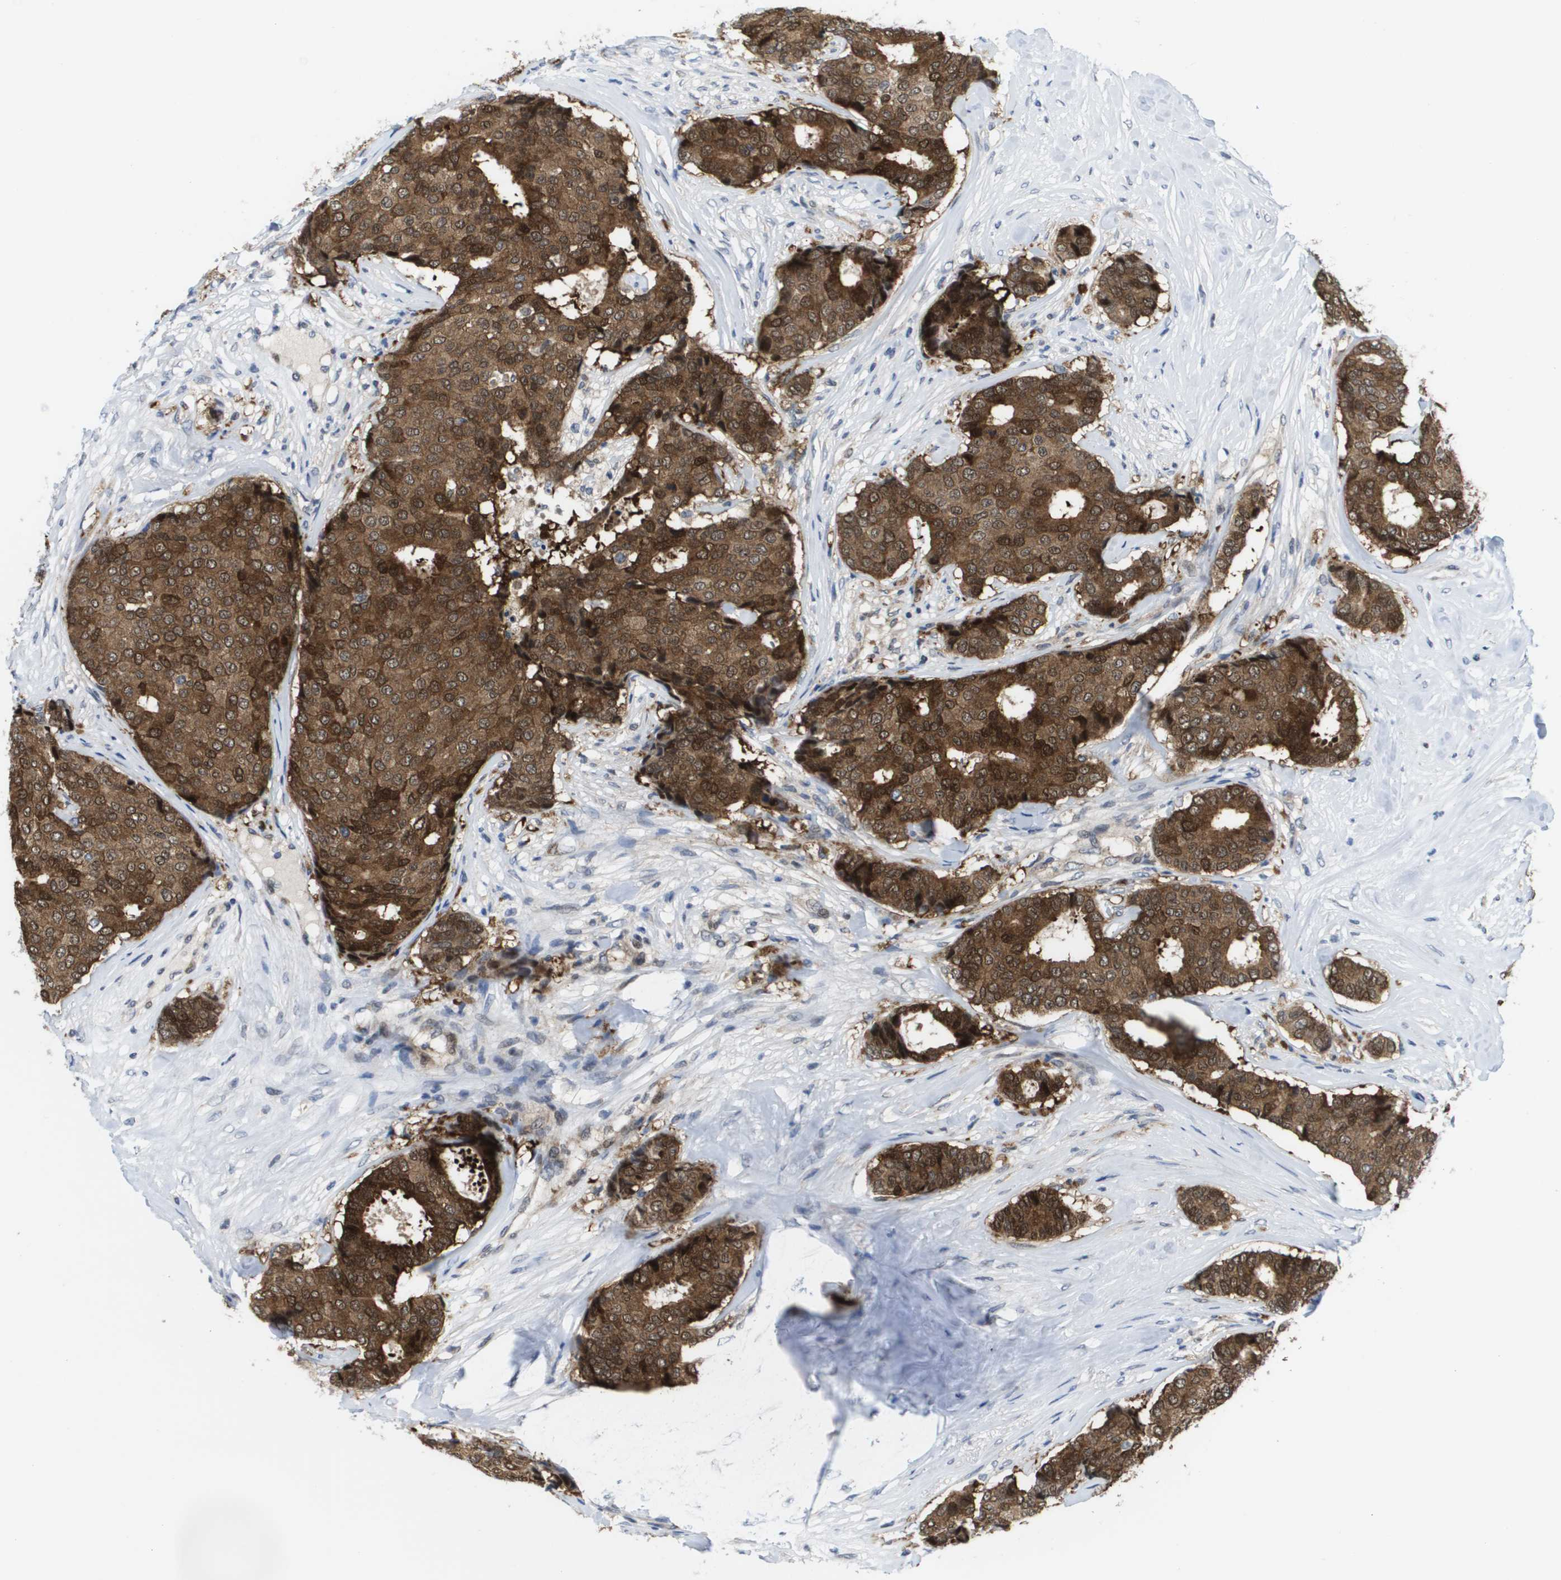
{"staining": {"intensity": "strong", "quantity": ">75%", "location": "cytoplasmic/membranous"}, "tissue": "breast cancer", "cell_type": "Tumor cells", "image_type": "cancer", "snomed": [{"axis": "morphology", "description": "Duct carcinoma"}, {"axis": "topography", "description": "Breast"}], "caption": "DAB (3,3'-diaminobenzidine) immunohistochemical staining of human infiltrating ductal carcinoma (breast) displays strong cytoplasmic/membranous protein expression in approximately >75% of tumor cells. (Stains: DAB in brown, nuclei in blue, Microscopy: brightfield microscopy at high magnification).", "gene": "FKBP4", "patient": {"sex": "female", "age": 75}}